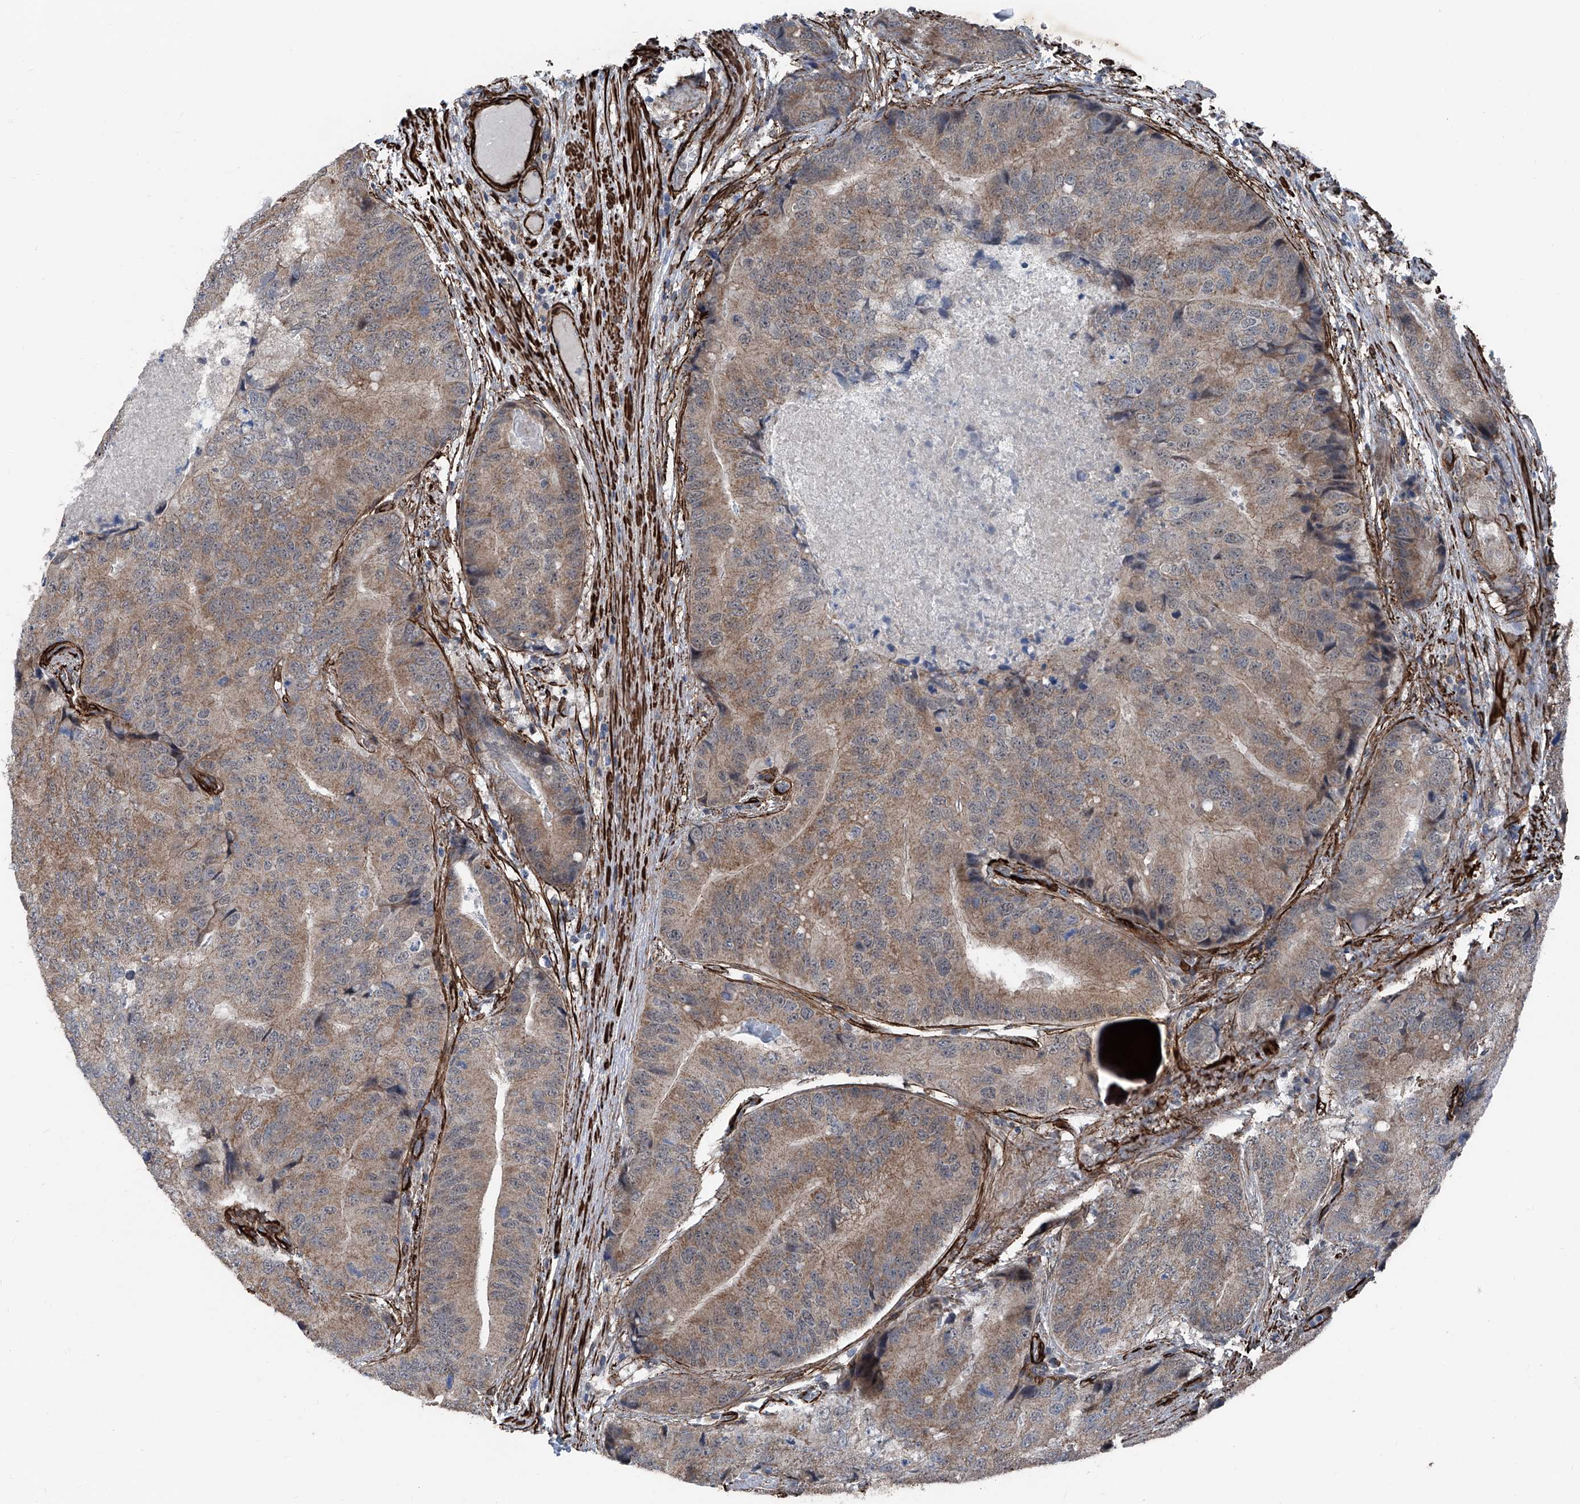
{"staining": {"intensity": "weak", "quantity": ">75%", "location": "cytoplasmic/membranous"}, "tissue": "prostate cancer", "cell_type": "Tumor cells", "image_type": "cancer", "snomed": [{"axis": "morphology", "description": "Adenocarcinoma, High grade"}, {"axis": "topography", "description": "Prostate"}], "caption": "Protein expression analysis of adenocarcinoma (high-grade) (prostate) reveals weak cytoplasmic/membranous positivity in approximately >75% of tumor cells.", "gene": "COA7", "patient": {"sex": "male", "age": 70}}